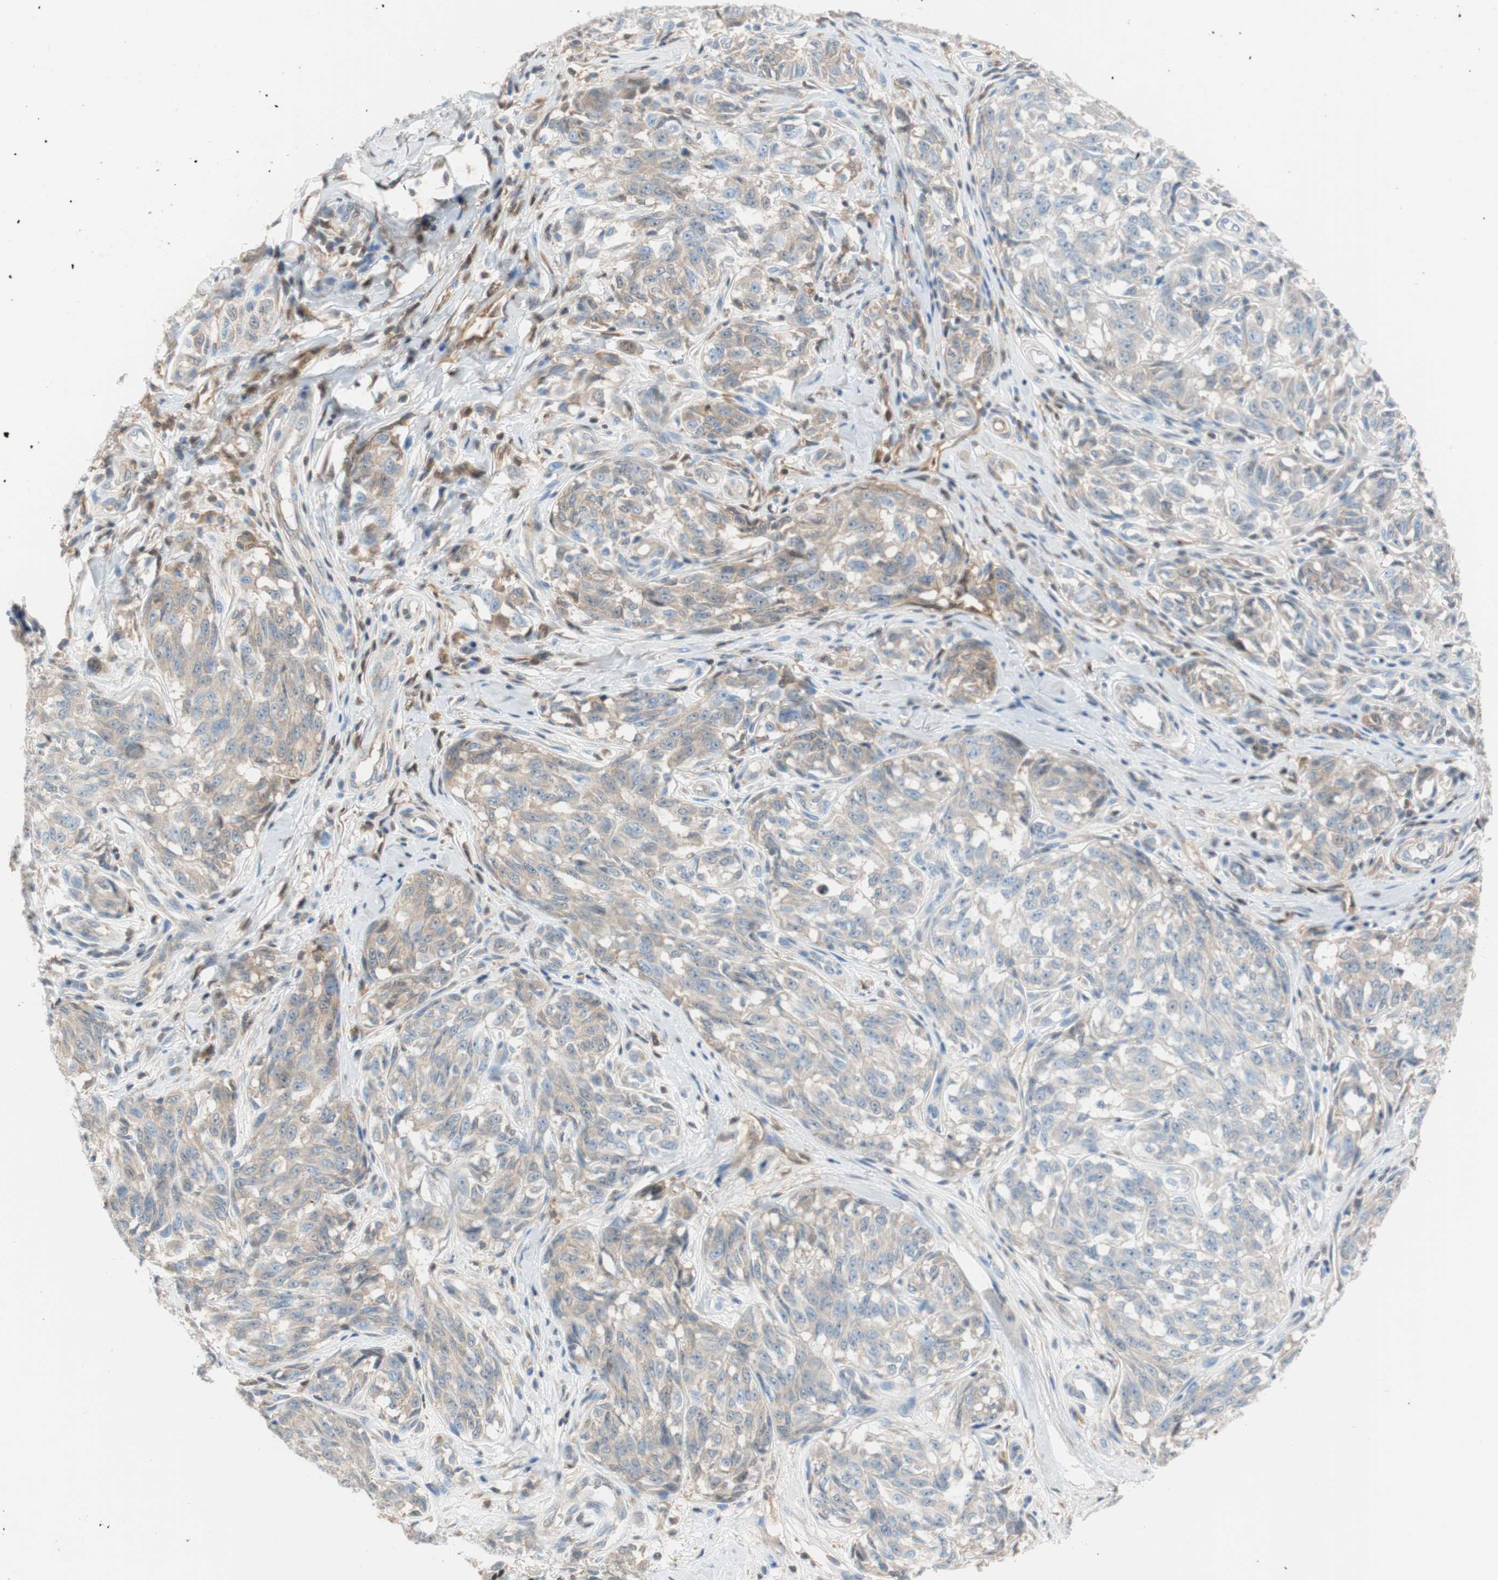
{"staining": {"intensity": "weak", "quantity": "25%-75%", "location": "cytoplasmic/membranous"}, "tissue": "melanoma", "cell_type": "Tumor cells", "image_type": "cancer", "snomed": [{"axis": "morphology", "description": "Malignant melanoma, NOS"}, {"axis": "topography", "description": "Skin"}], "caption": "IHC photomicrograph of human malignant melanoma stained for a protein (brown), which reveals low levels of weak cytoplasmic/membranous expression in about 25%-75% of tumor cells.", "gene": "RBP4", "patient": {"sex": "female", "age": 64}}